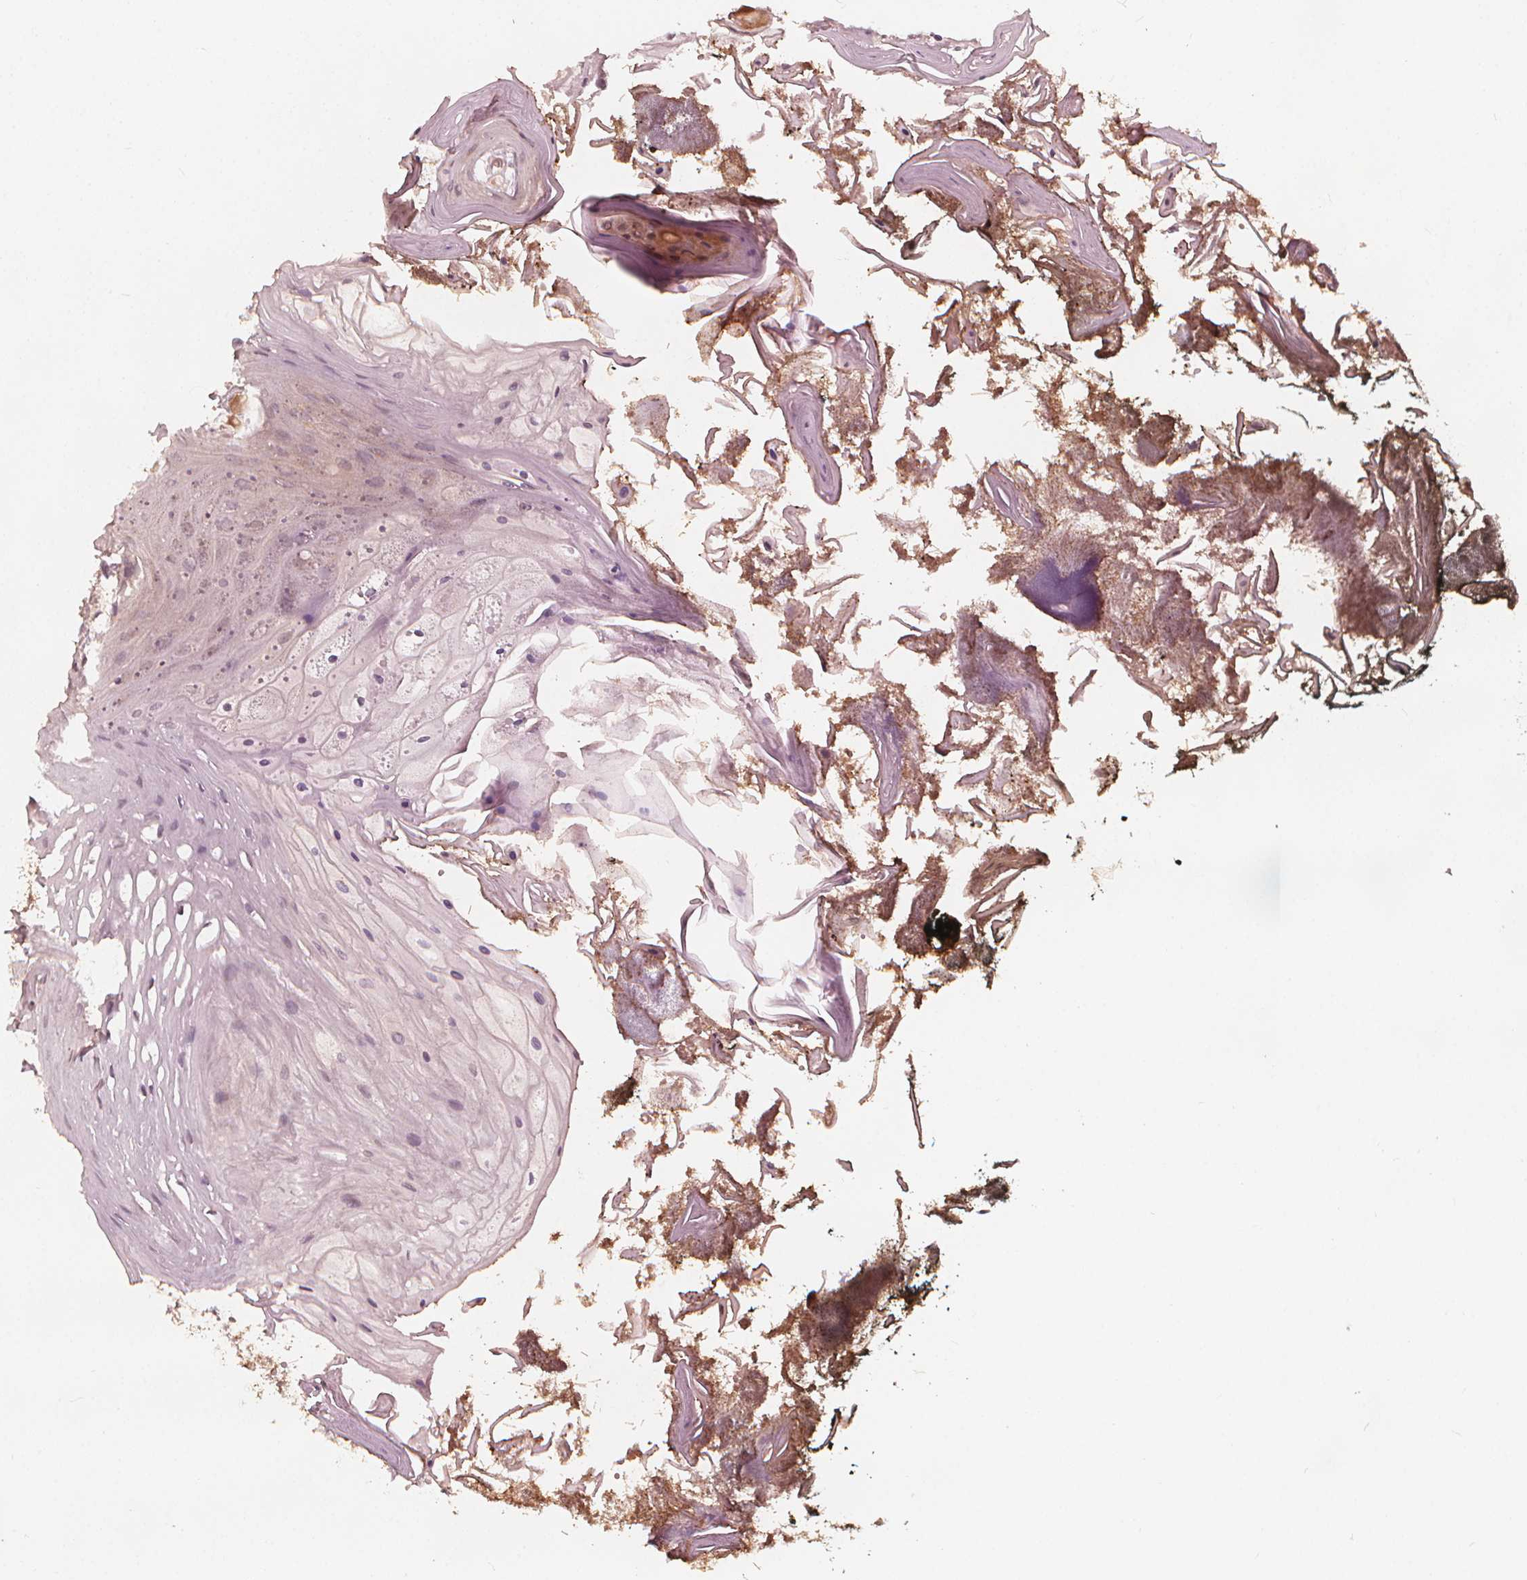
{"staining": {"intensity": "moderate", "quantity": "<25%", "location": "cytoplasmic/membranous"}, "tissue": "oral mucosa", "cell_type": "Squamous epithelial cells", "image_type": "normal", "snomed": [{"axis": "morphology", "description": "Normal tissue, NOS"}, {"axis": "topography", "description": "Oral tissue"}], "caption": "IHC (DAB) staining of benign oral mucosa displays moderate cytoplasmic/membranous protein expression in about <25% of squamous epithelial cells.", "gene": "NPC1L1", "patient": {"sex": "male", "age": 9}}